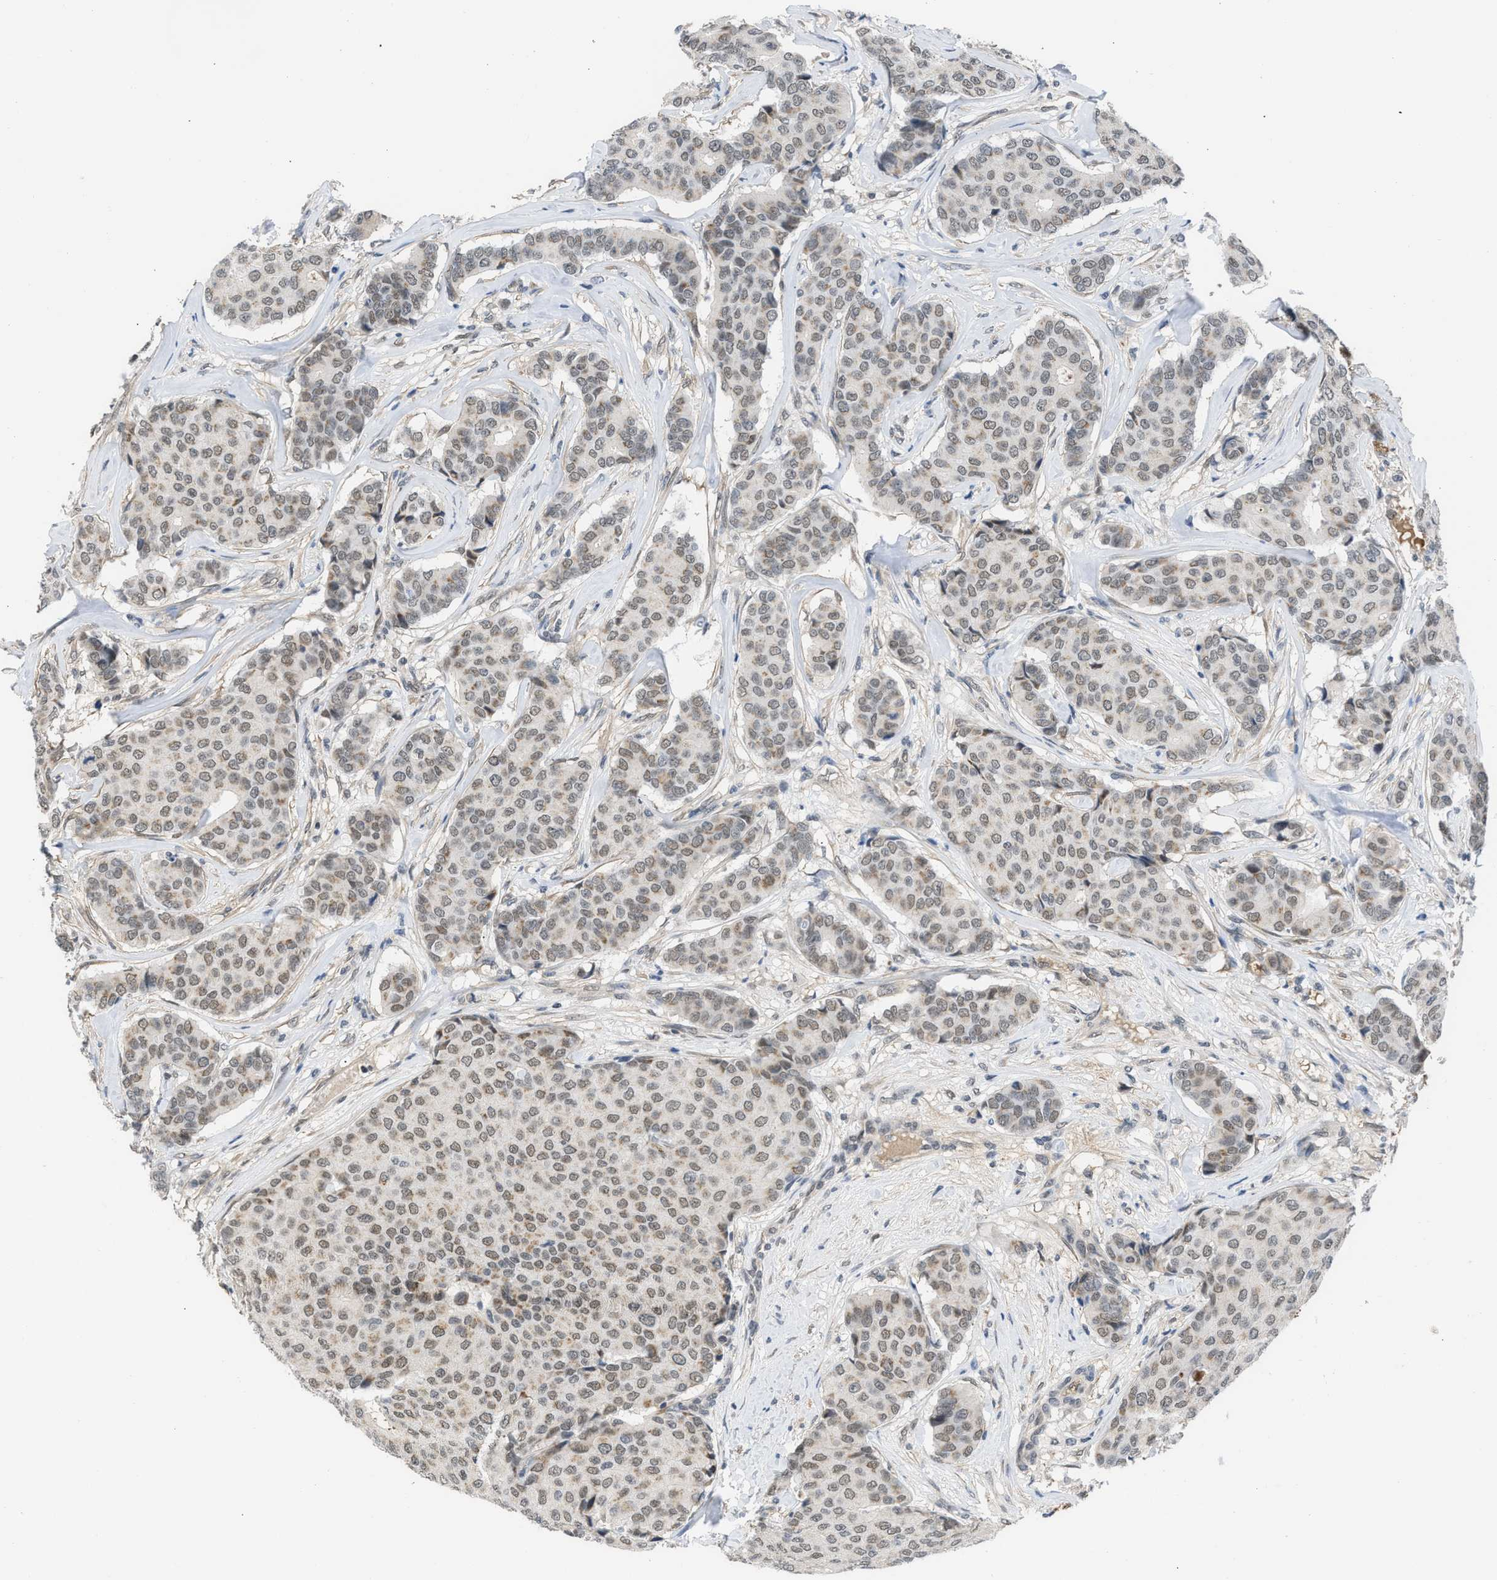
{"staining": {"intensity": "moderate", "quantity": ">75%", "location": "nuclear"}, "tissue": "breast cancer", "cell_type": "Tumor cells", "image_type": "cancer", "snomed": [{"axis": "morphology", "description": "Duct carcinoma"}, {"axis": "topography", "description": "Breast"}], "caption": "Brown immunohistochemical staining in intraductal carcinoma (breast) displays moderate nuclear staining in approximately >75% of tumor cells. (IHC, brightfield microscopy, high magnification).", "gene": "TERF2IP", "patient": {"sex": "female", "age": 75}}